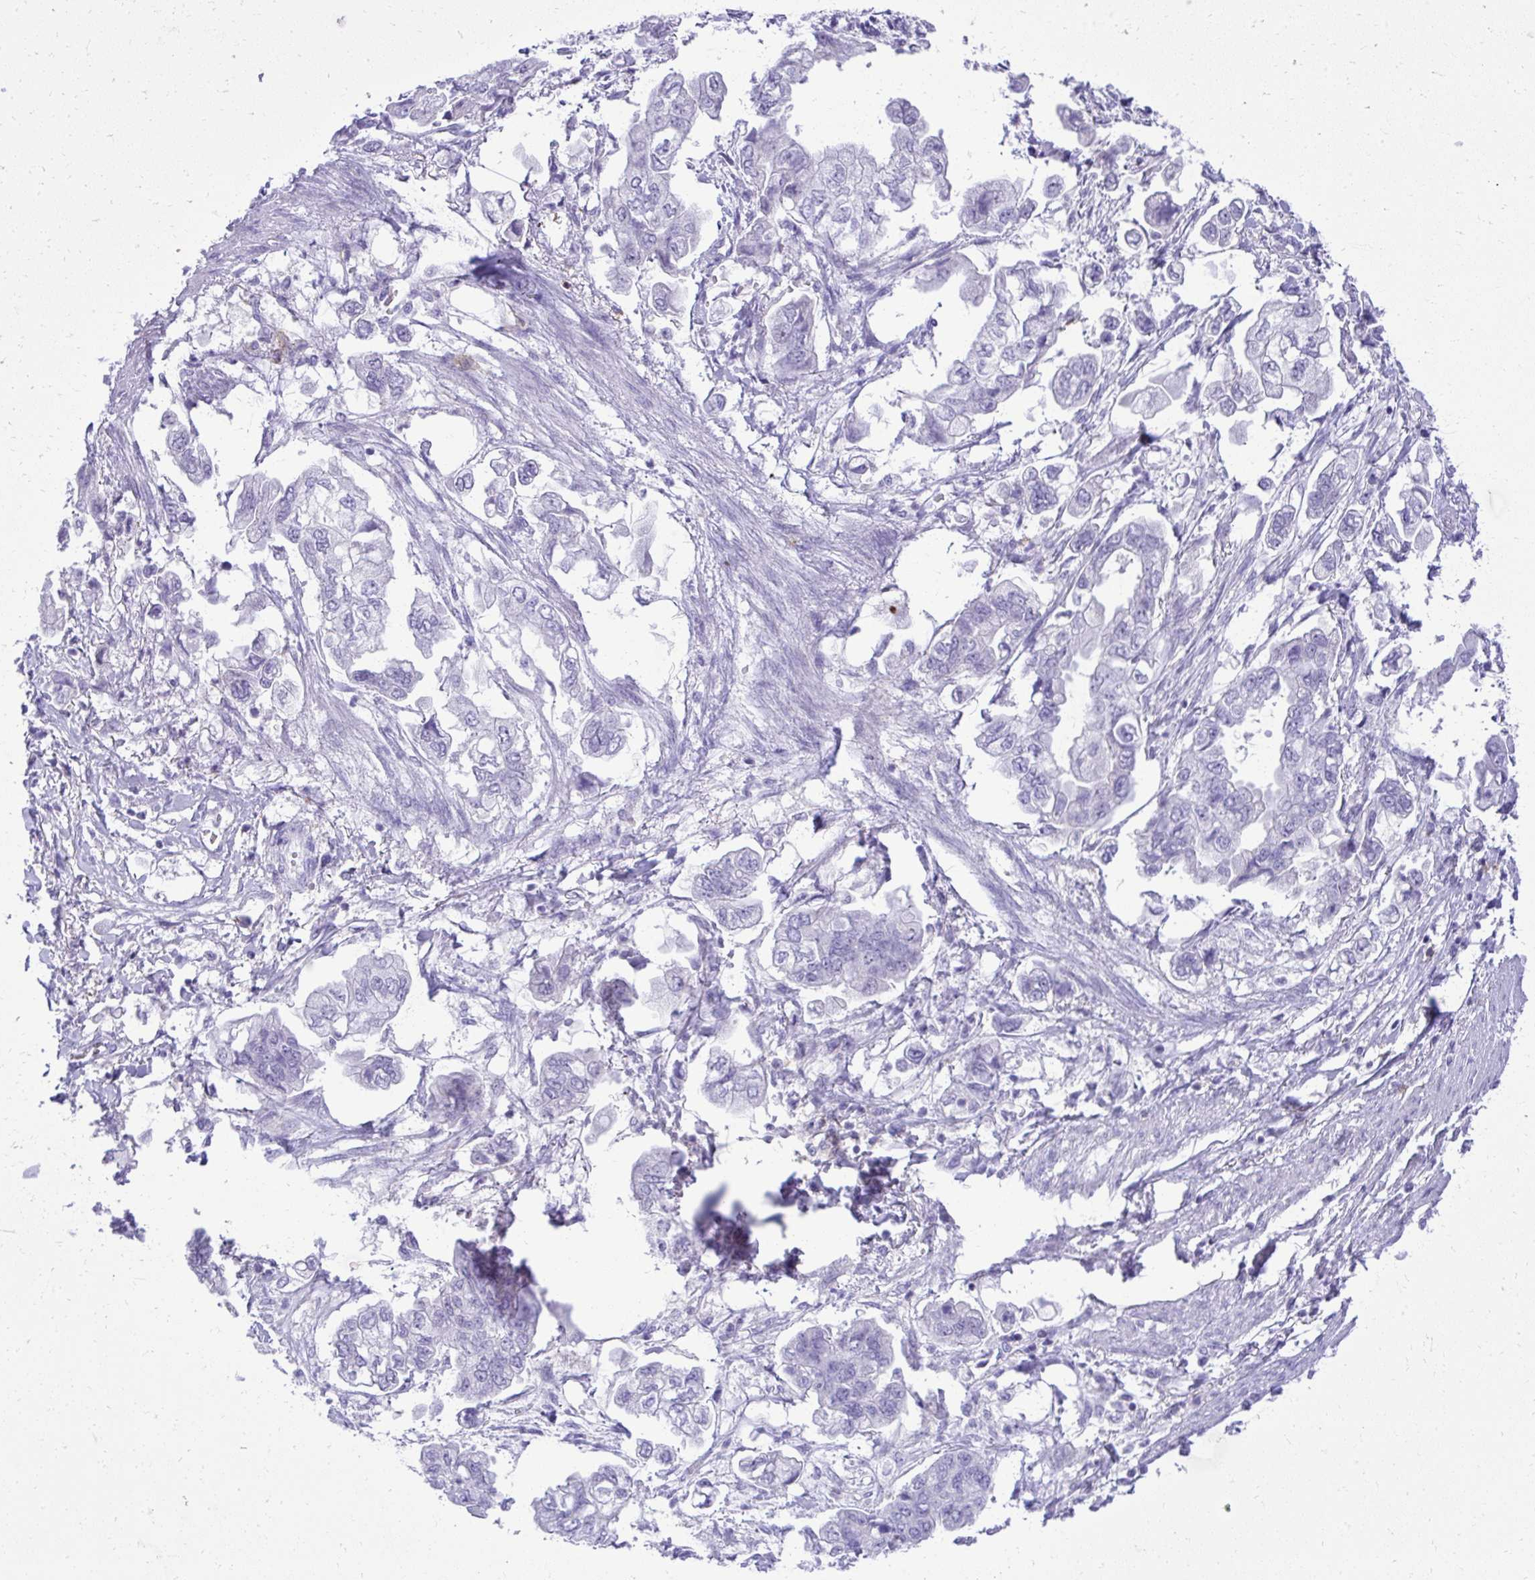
{"staining": {"intensity": "negative", "quantity": "none", "location": "none"}, "tissue": "stomach cancer", "cell_type": "Tumor cells", "image_type": "cancer", "snomed": [{"axis": "morphology", "description": "Adenocarcinoma, NOS"}, {"axis": "topography", "description": "Stomach"}], "caption": "Immunohistochemistry image of human adenocarcinoma (stomach) stained for a protein (brown), which displays no positivity in tumor cells.", "gene": "PITPNM3", "patient": {"sex": "male", "age": 62}}